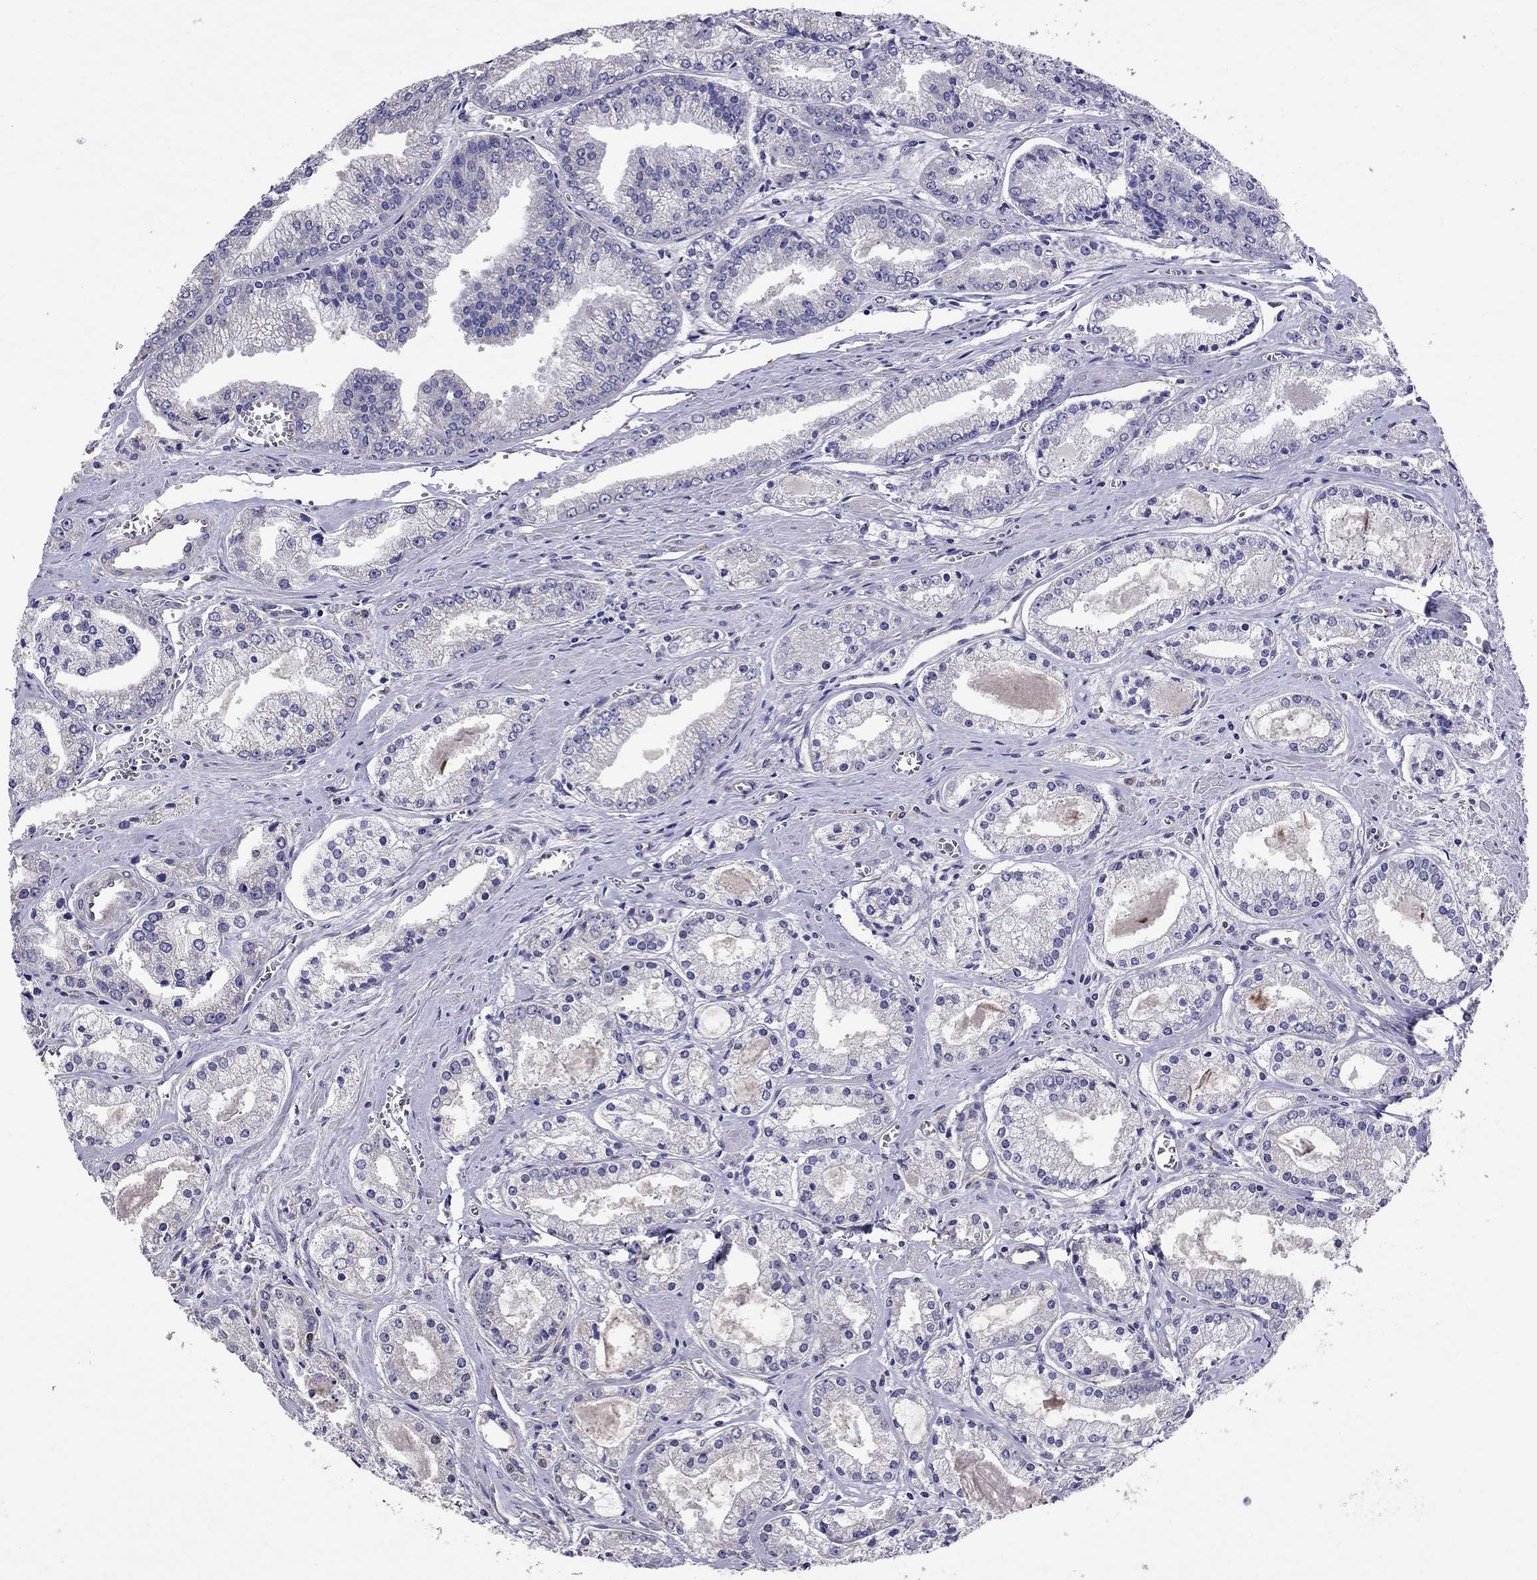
{"staining": {"intensity": "negative", "quantity": "none", "location": "none"}, "tissue": "prostate cancer", "cell_type": "Tumor cells", "image_type": "cancer", "snomed": [{"axis": "morphology", "description": "Adenocarcinoma, NOS"}, {"axis": "topography", "description": "Prostate"}], "caption": "A histopathology image of prostate cancer (adenocarcinoma) stained for a protein reveals no brown staining in tumor cells. The staining is performed using DAB brown chromogen with nuclei counter-stained in using hematoxylin.", "gene": "ADAM28", "patient": {"sex": "male", "age": 72}}